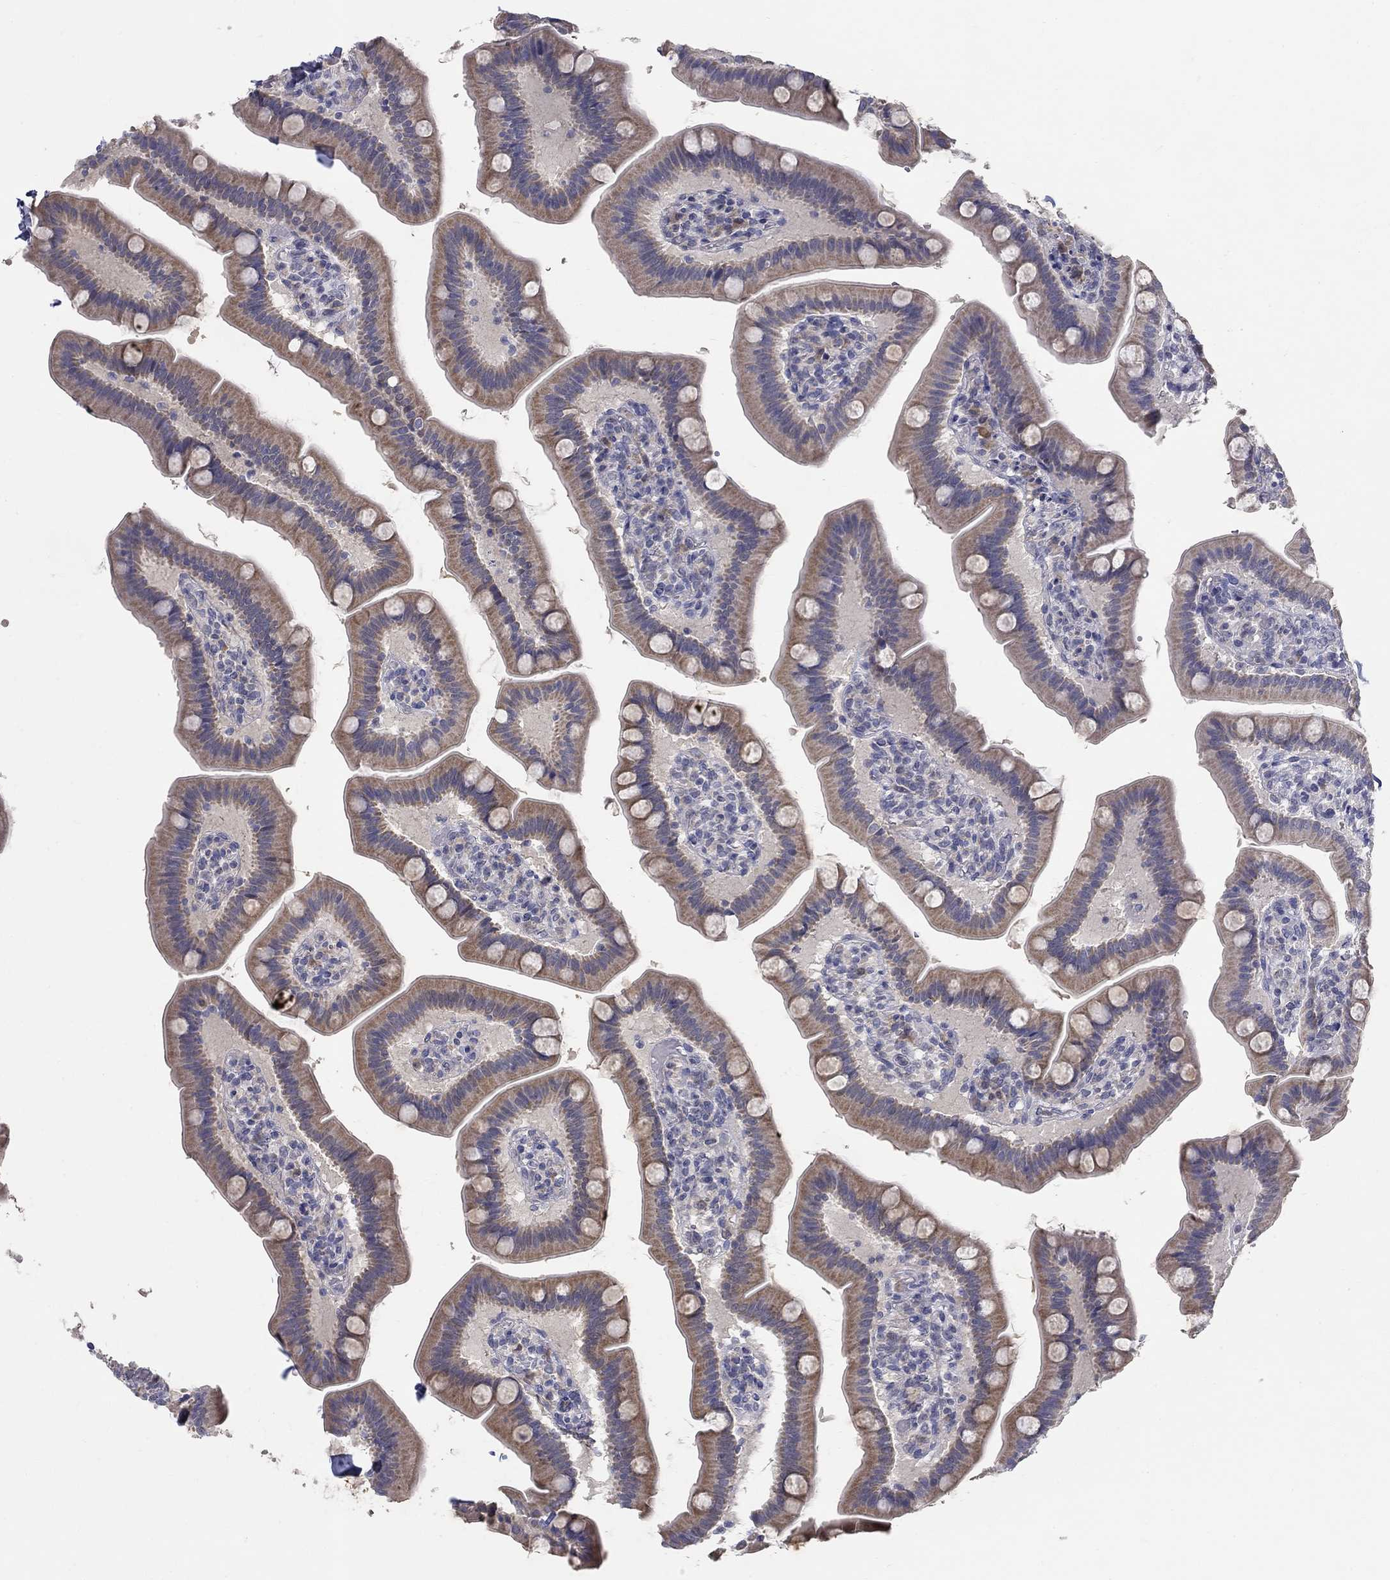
{"staining": {"intensity": "moderate", "quantity": "25%-75%", "location": "cytoplasmic/membranous"}, "tissue": "small intestine", "cell_type": "Glandular cells", "image_type": "normal", "snomed": [{"axis": "morphology", "description": "Normal tissue, NOS"}, {"axis": "topography", "description": "Small intestine"}], "caption": "Immunohistochemical staining of normal human small intestine reveals moderate cytoplasmic/membranous protein positivity in approximately 25%-75% of glandular cells. Using DAB (brown) and hematoxylin (blue) stains, captured at high magnification using brightfield microscopy.", "gene": "ABCA4", "patient": {"sex": "male", "age": 66}}